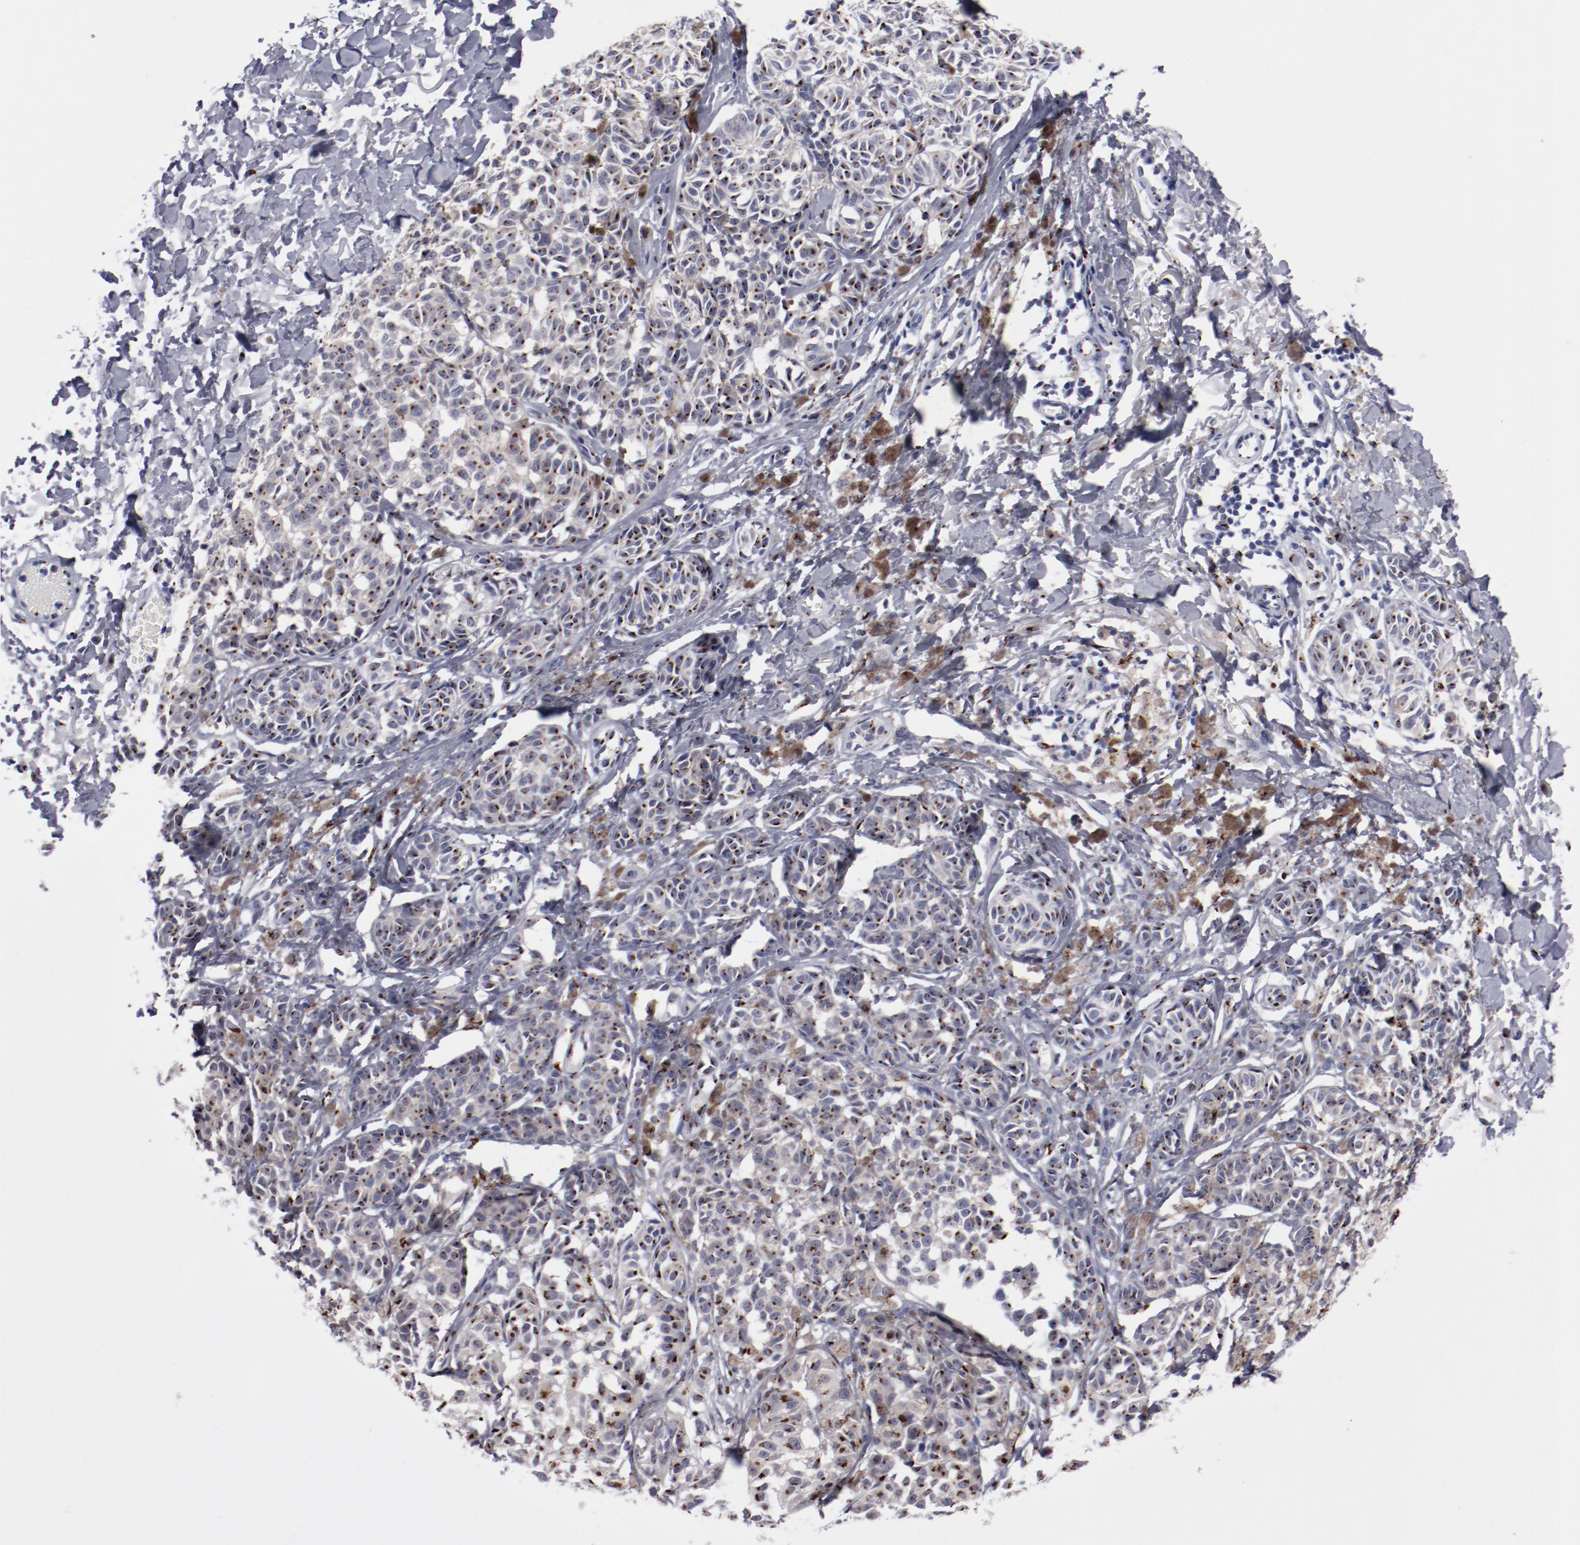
{"staining": {"intensity": "strong", "quantity": ">75%", "location": "cytoplasmic/membranous"}, "tissue": "melanoma", "cell_type": "Tumor cells", "image_type": "cancer", "snomed": [{"axis": "morphology", "description": "Malignant melanoma, NOS"}, {"axis": "topography", "description": "Skin"}], "caption": "Immunohistochemistry of melanoma shows high levels of strong cytoplasmic/membranous staining in about >75% of tumor cells.", "gene": "GOLIM4", "patient": {"sex": "male", "age": 76}}